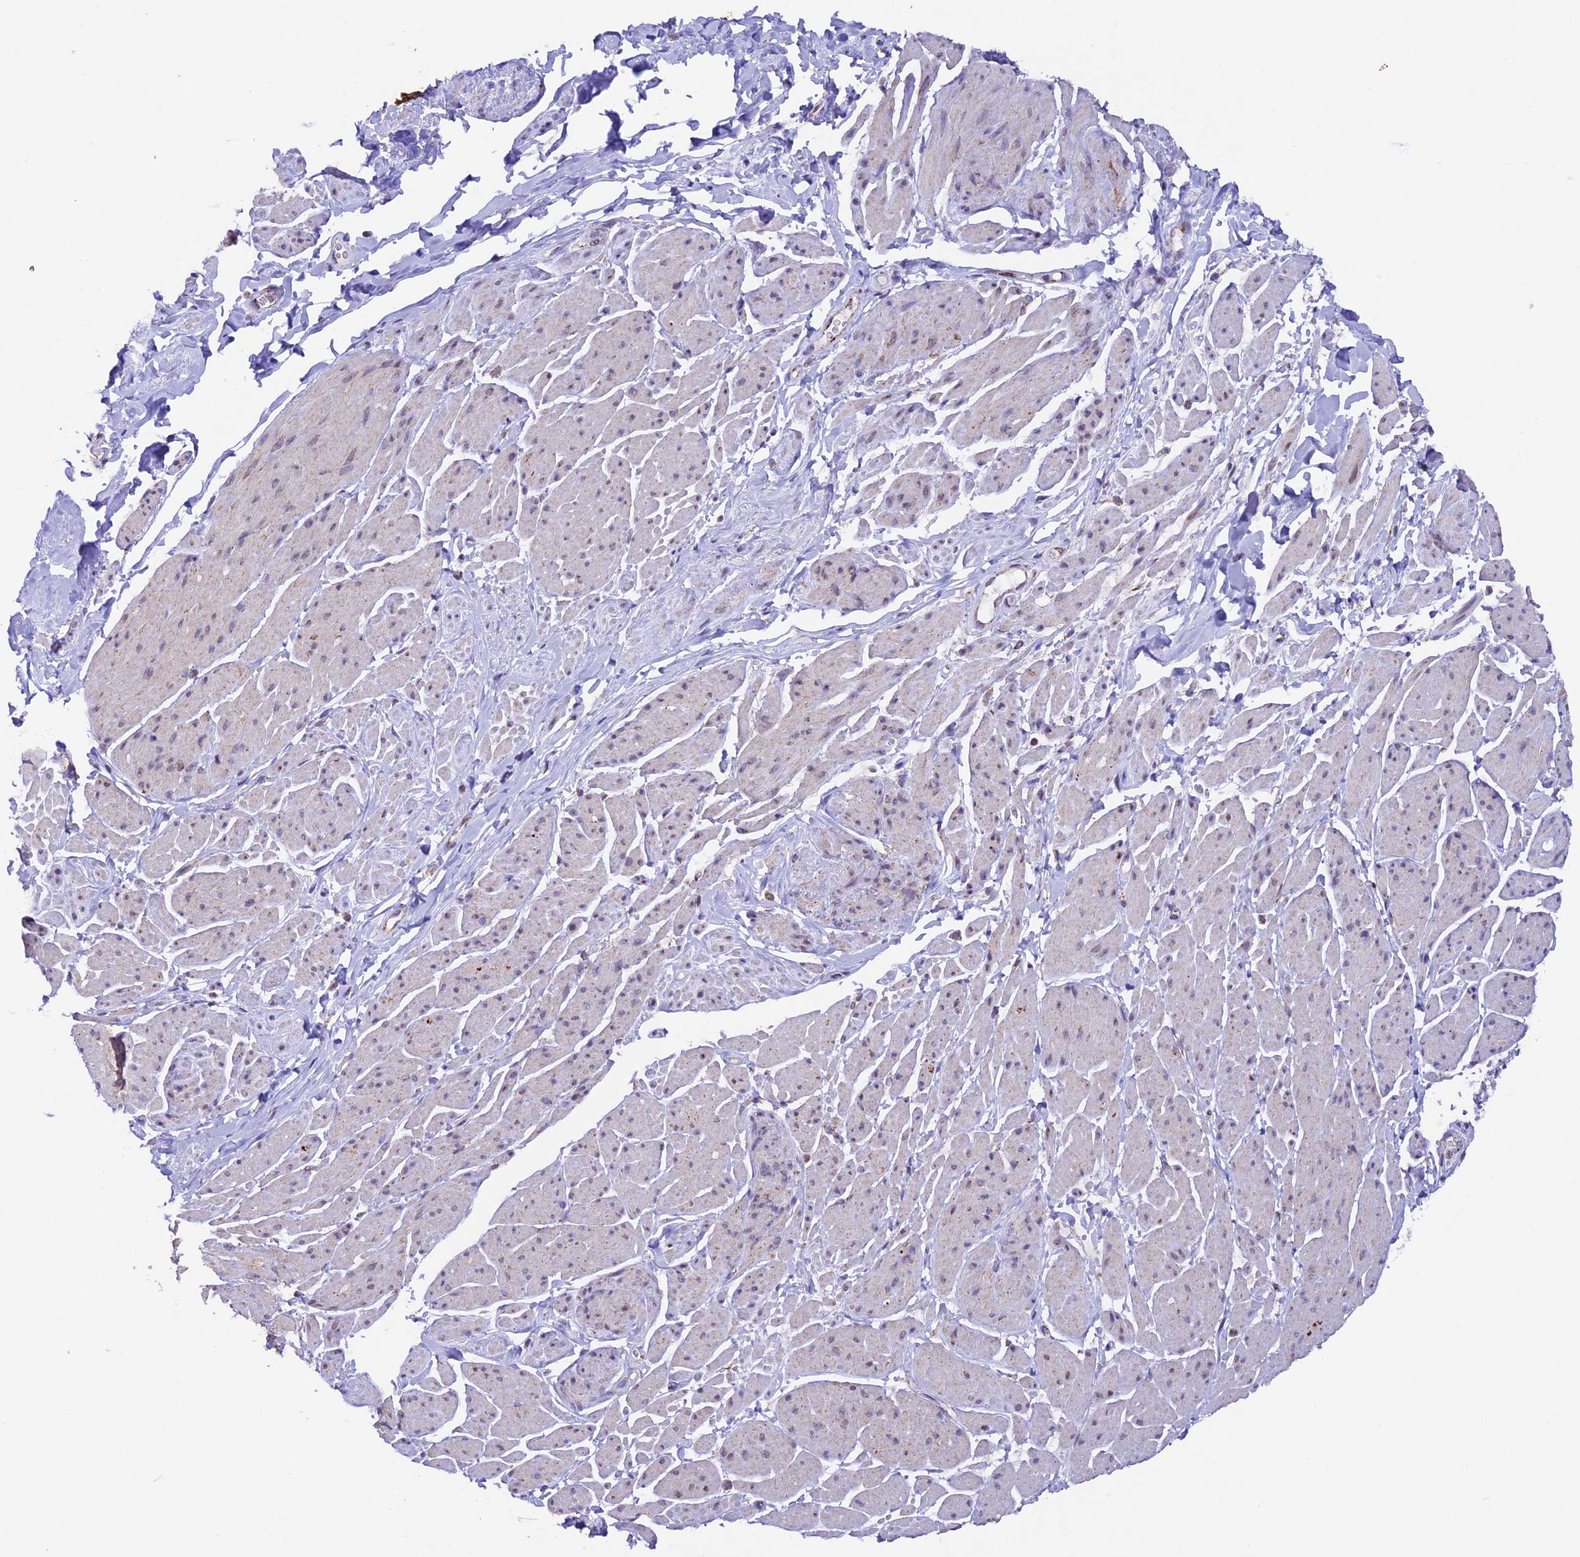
{"staining": {"intensity": "negative", "quantity": "none", "location": "none"}, "tissue": "smooth muscle", "cell_type": "Smooth muscle cells", "image_type": "normal", "snomed": [{"axis": "morphology", "description": "Normal tissue, NOS"}, {"axis": "topography", "description": "Smooth muscle"}, {"axis": "topography", "description": "Peripheral nerve tissue"}], "caption": "IHC photomicrograph of unremarkable human smooth muscle stained for a protein (brown), which reveals no positivity in smooth muscle cells.", "gene": "TFAM", "patient": {"sex": "male", "age": 69}}